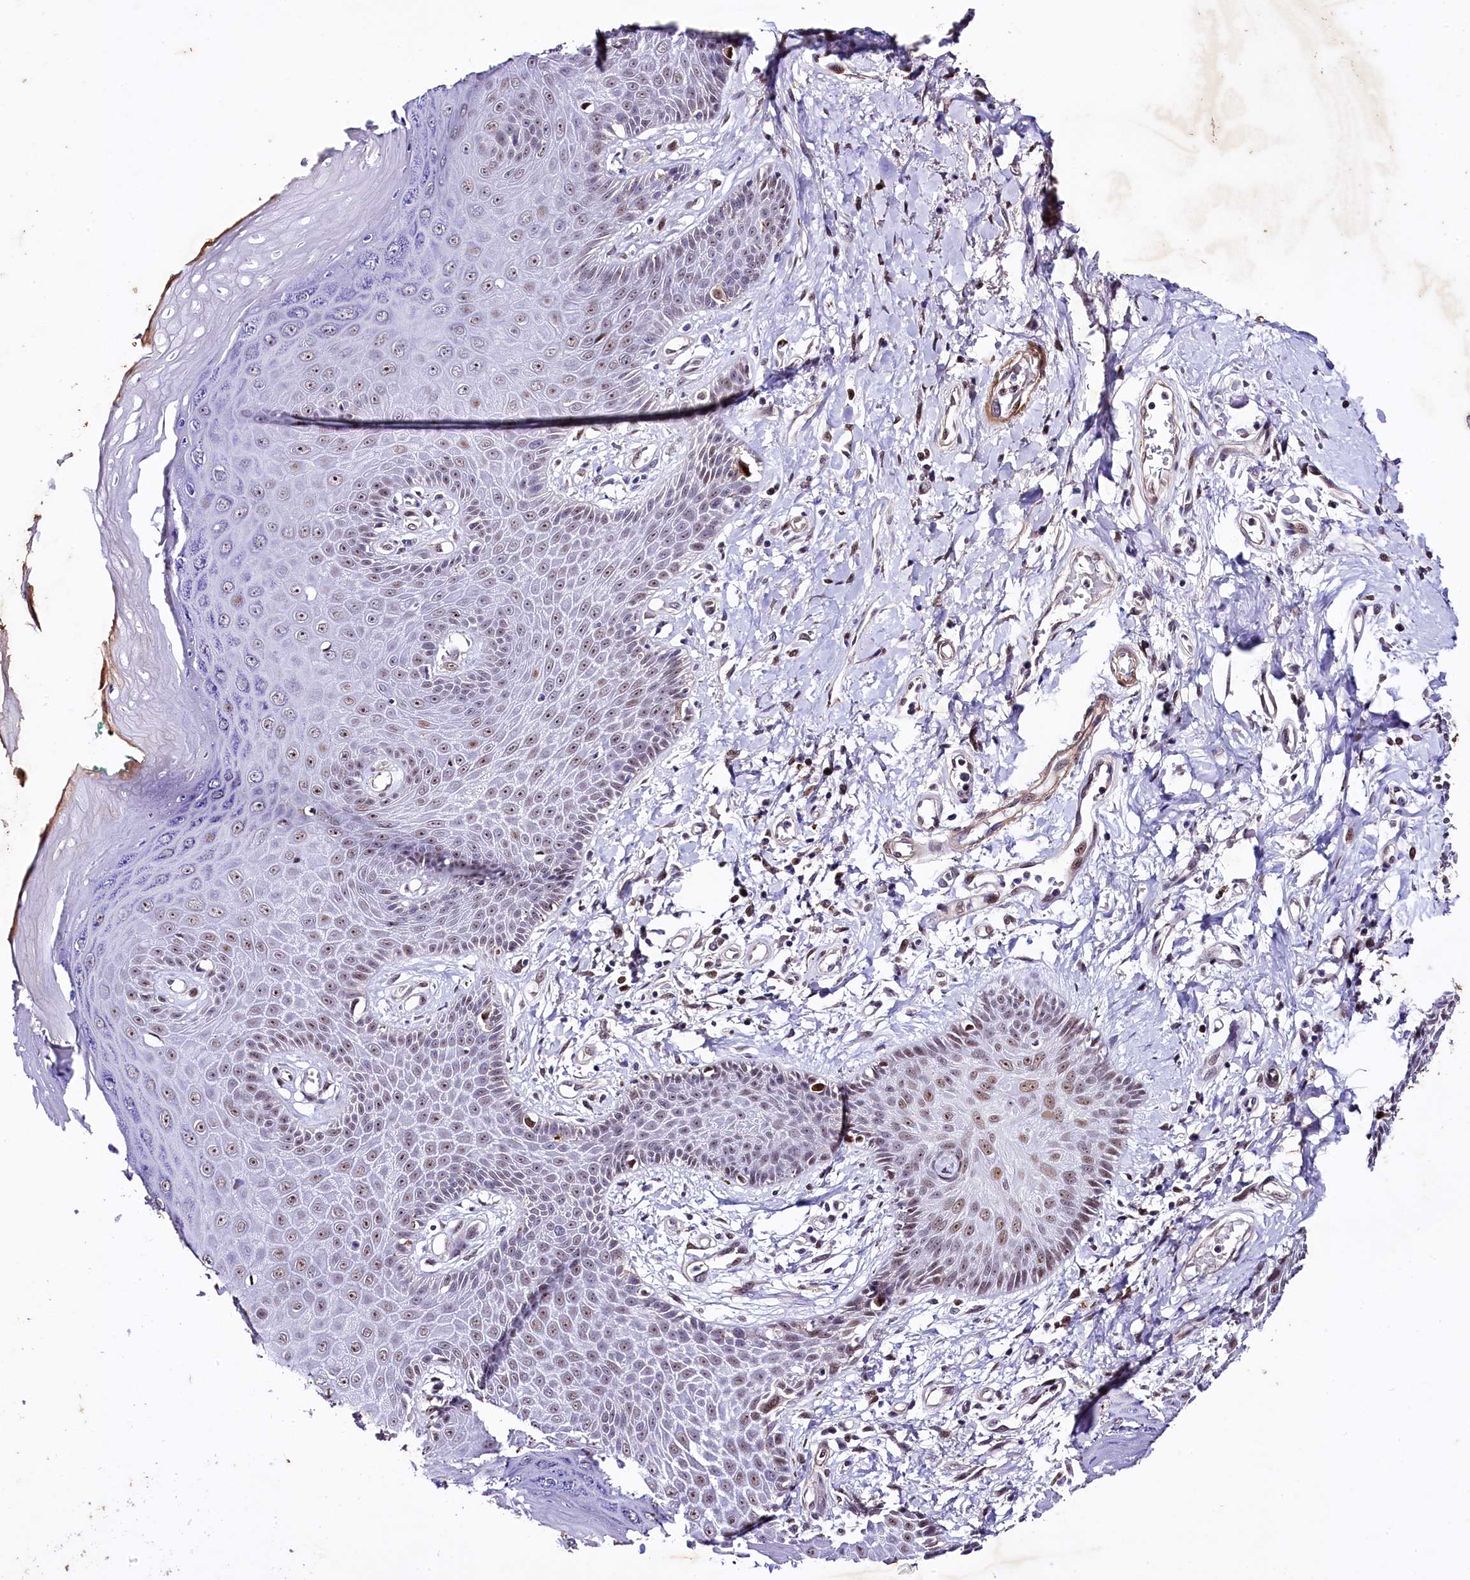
{"staining": {"intensity": "moderate", "quantity": ">75%", "location": "nuclear"}, "tissue": "skin", "cell_type": "Epidermal cells", "image_type": "normal", "snomed": [{"axis": "morphology", "description": "Normal tissue, NOS"}, {"axis": "topography", "description": "Anal"}], "caption": "Human skin stained with a brown dye displays moderate nuclear positive expression in about >75% of epidermal cells.", "gene": "SAMD10", "patient": {"sex": "male", "age": 78}}